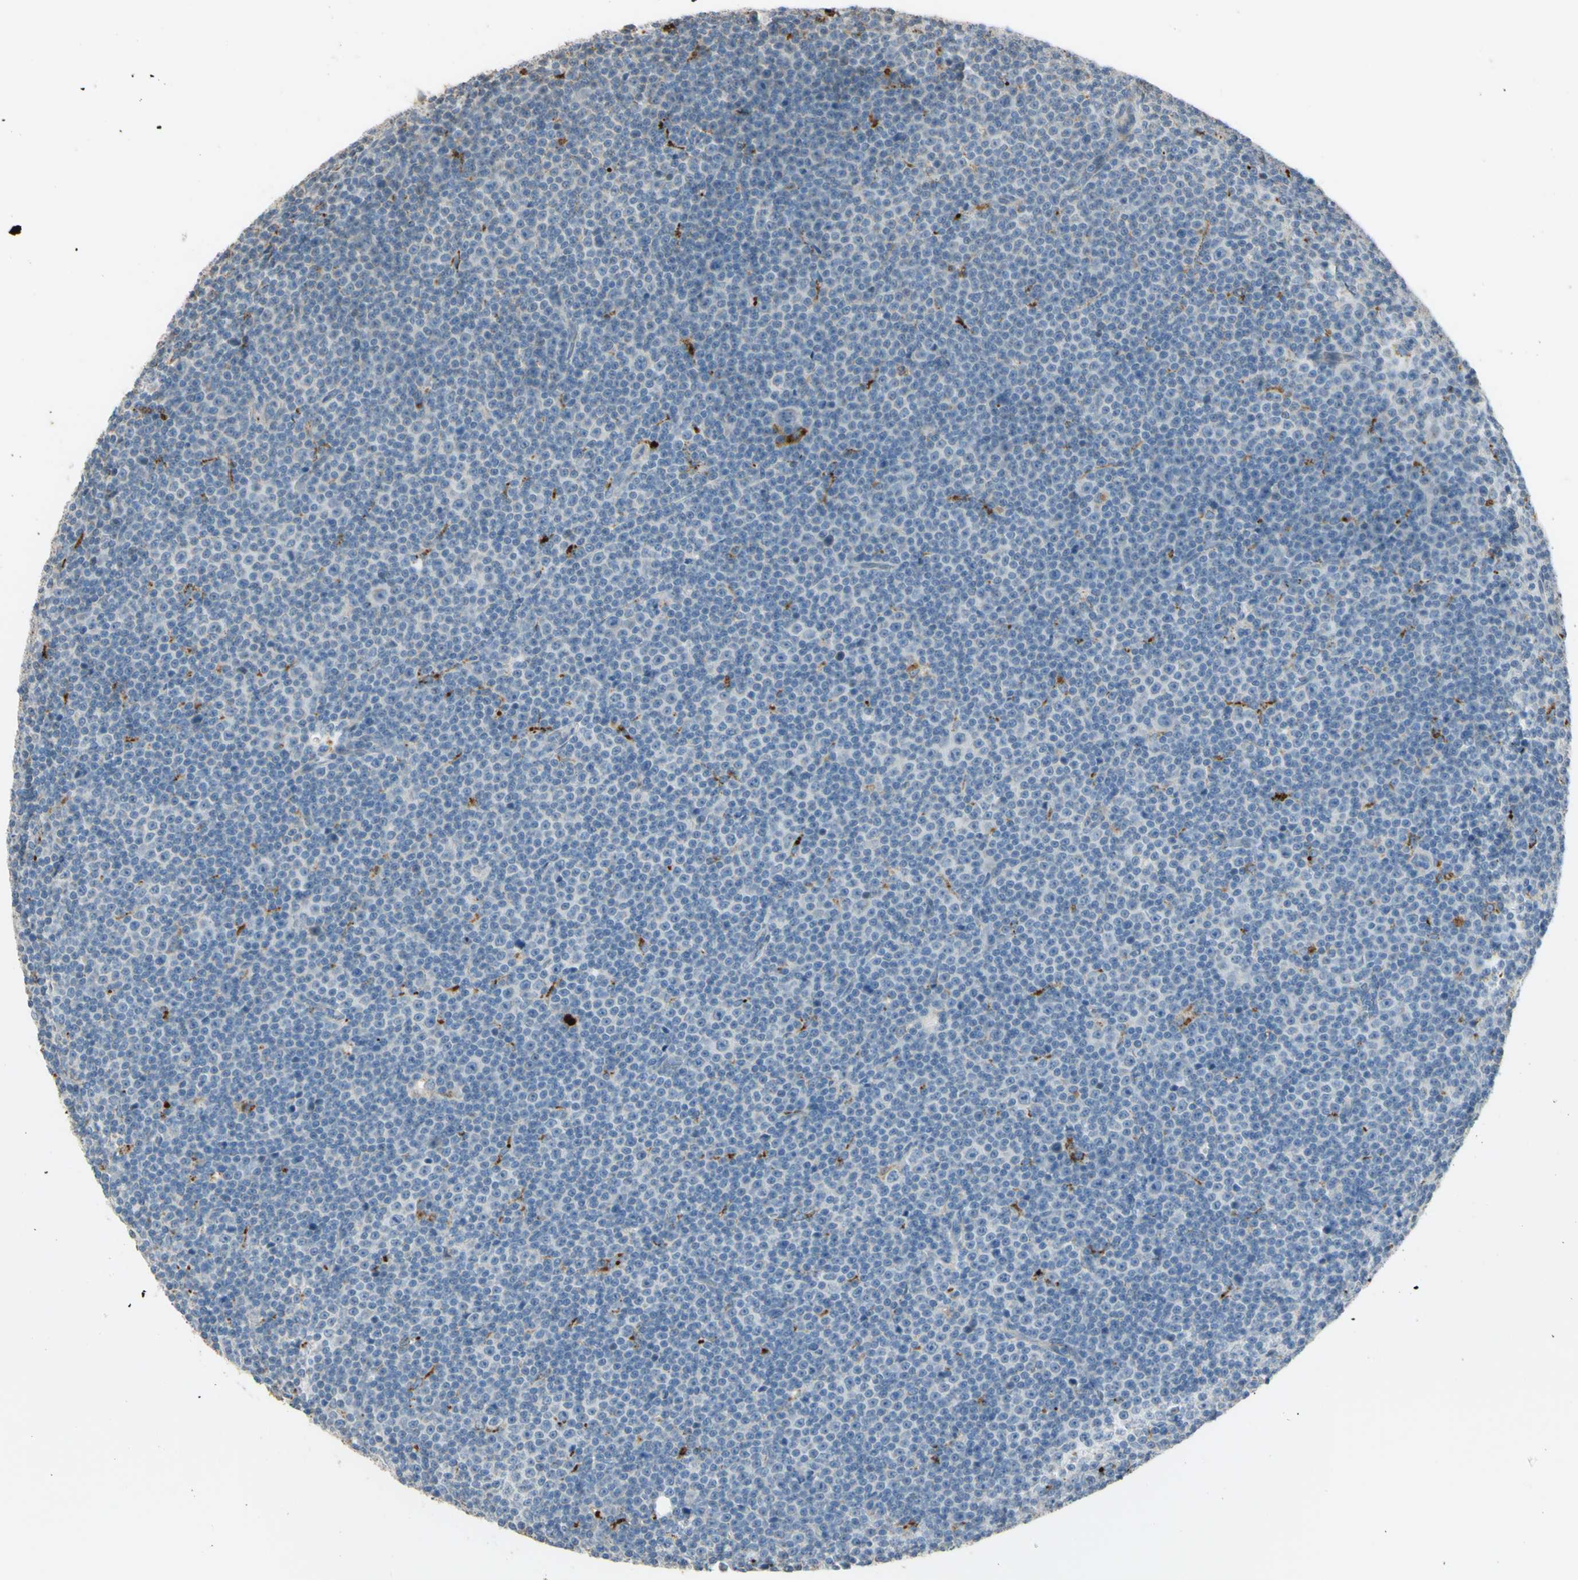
{"staining": {"intensity": "negative", "quantity": "none", "location": "none"}, "tissue": "lymphoma", "cell_type": "Tumor cells", "image_type": "cancer", "snomed": [{"axis": "morphology", "description": "Malignant lymphoma, non-Hodgkin's type, Low grade"}, {"axis": "topography", "description": "Lymph node"}], "caption": "The micrograph exhibits no staining of tumor cells in low-grade malignant lymphoma, non-Hodgkin's type.", "gene": "ANGPTL1", "patient": {"sex": "female", "age": 67}}